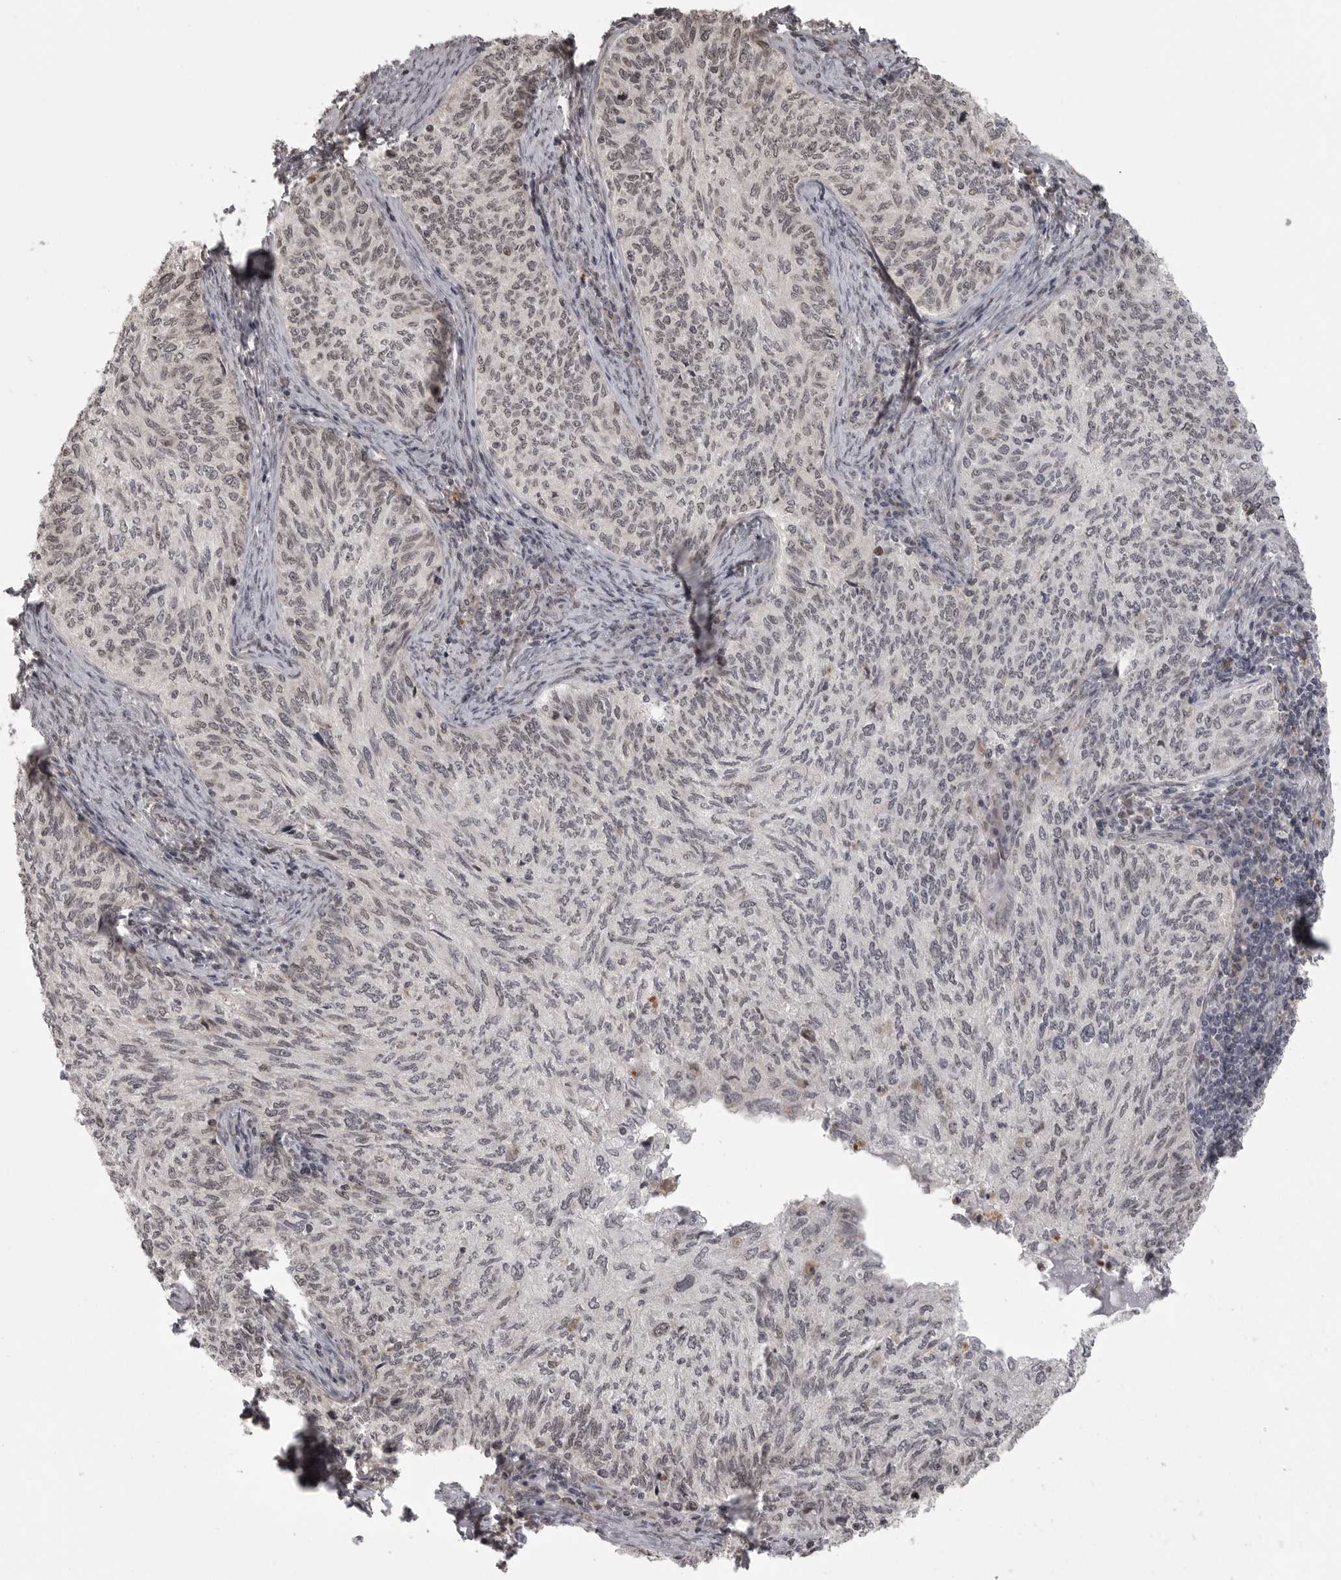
{"staining": {"intensity": "weak", "quantity": "<25%", "location": "nuclear"}, "tissue": "cervical cancer", "cell_type": "Tumor cells", "image_type": "cancer", "snomed": [{"axis": "morphology", "description": "Squamous cell carcinoma, NOS"}, {"axis": "topography", "description": "Cervix"}], "caption": "Immunohistochemical staining of squamous cell carcinoma (cervical) reveals no significant positivity in tumor cells. The staining was performed using DAB (3,3'-diaminobenzidine) to visualize the protein expression in brown, while the nuclei were stained in blue with hematoxylin (Magnification: 20x).", "gene": "ISG20L2", "patient": {"sex": "female", "age": 30}}